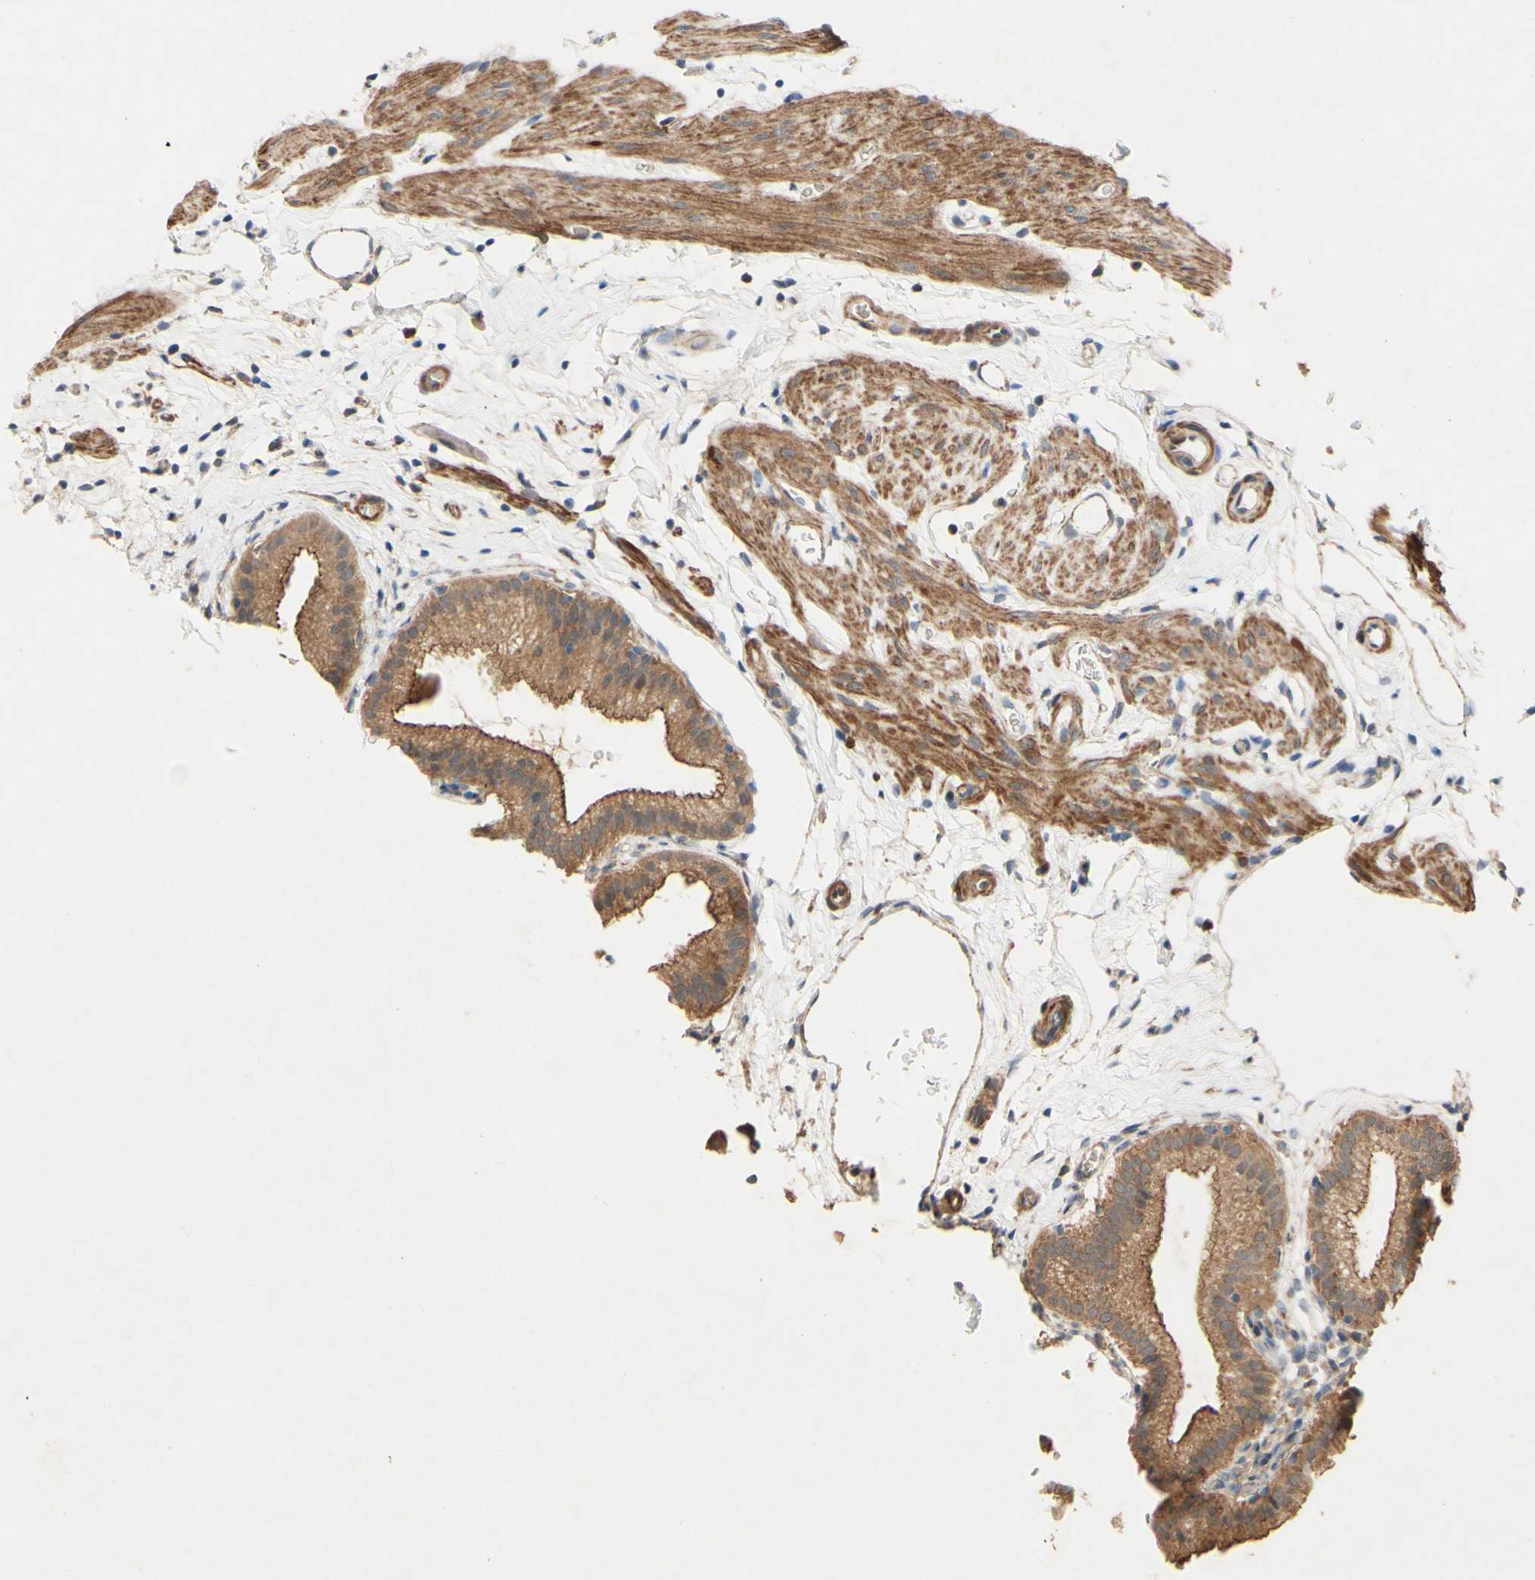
{"staining": {"intensity": "moderate", "quantity": ">75%", "location": "cytoplasmic/membranous"}, "tissue": "gallbladder", "cell_type": "Glandular cells", "image_type": "normal", "snomed": [{"axis": "morphology", "description": "Normal tissue, NOS"}, {"axis": "topography", "description": "Gallbladder"}], "caption": "A medium amount of moderate cytoplasmic/membranous expression is identified in about >75% of glandular cells in normal gallbladder.", "gene": "PDGFB", "patient": {"sex": "male", "age": 54}}